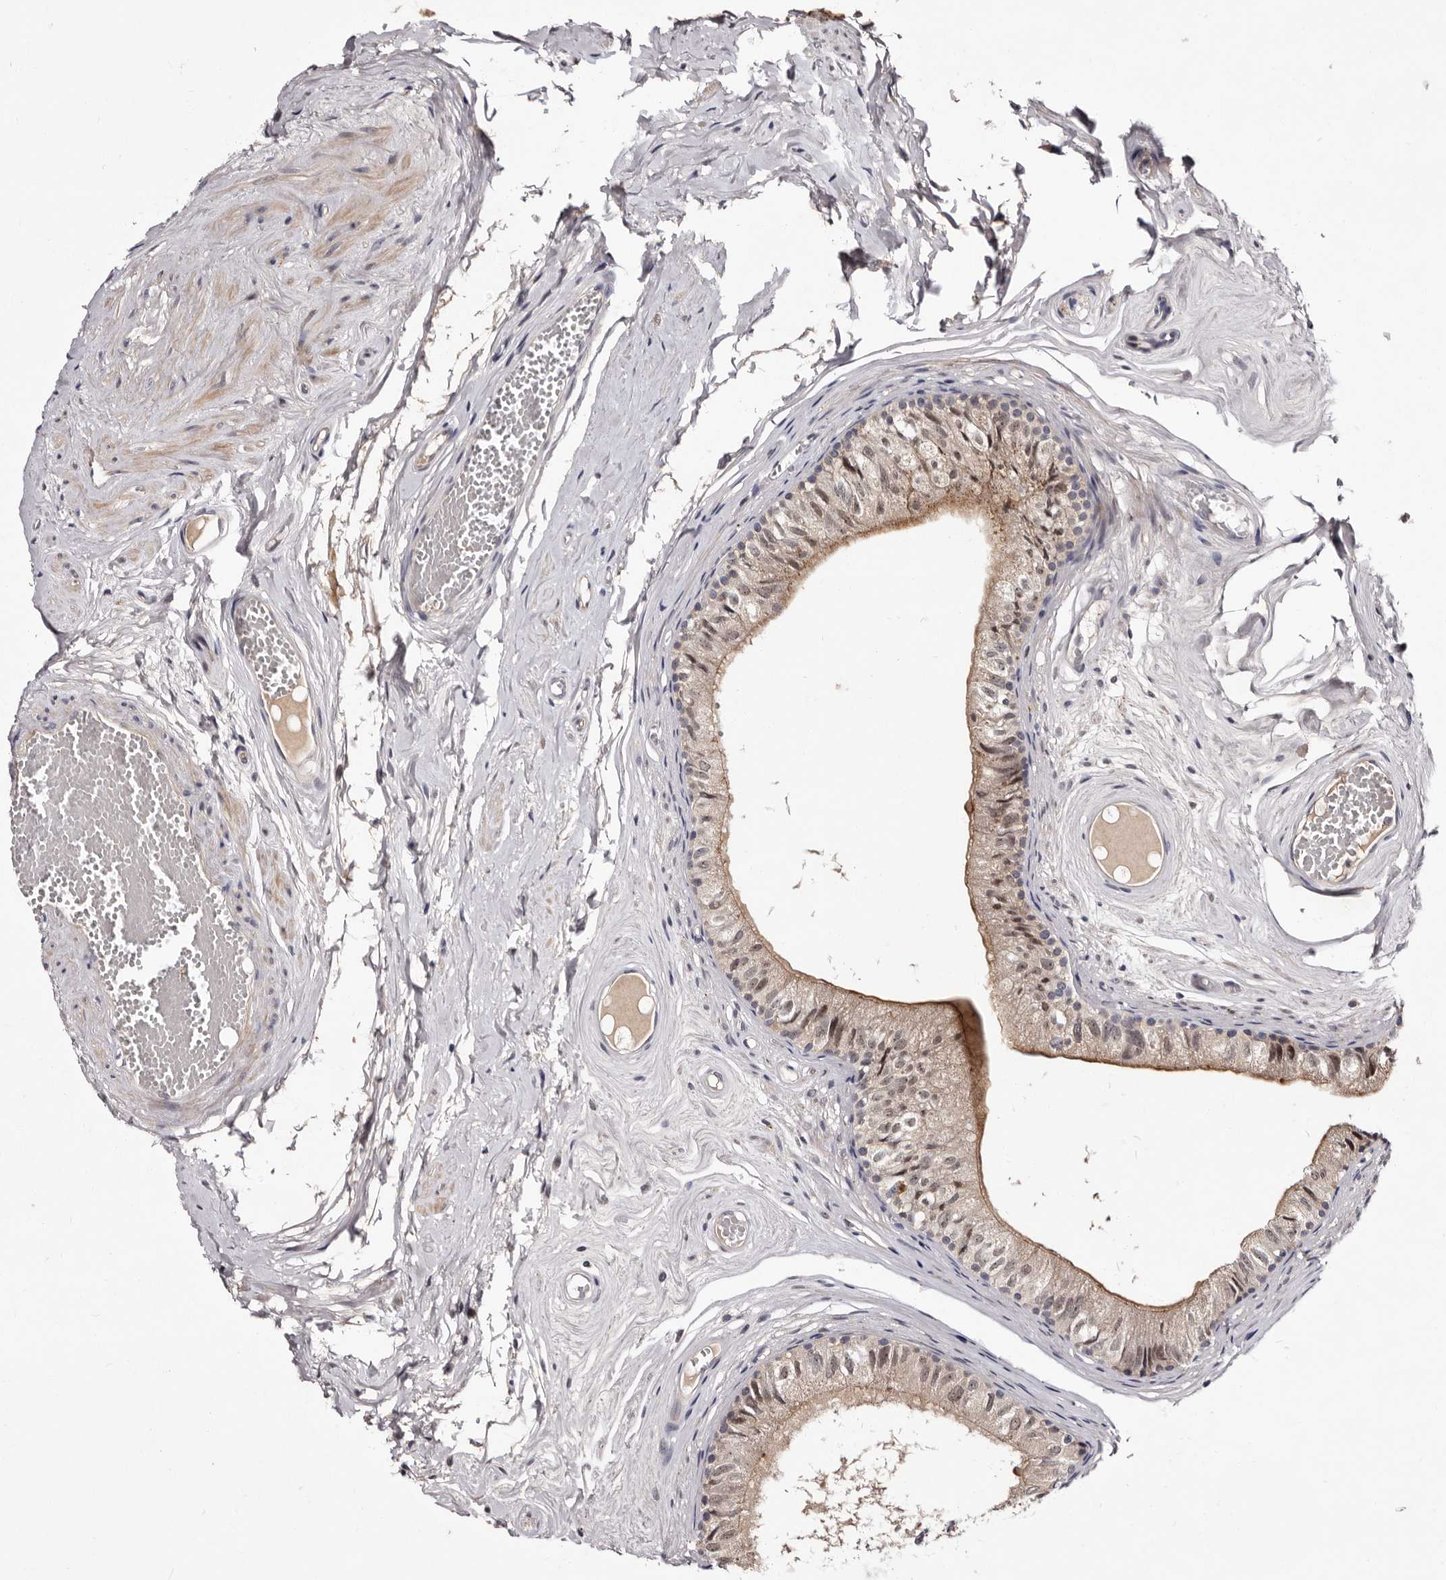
{"staining": {"intensity": "weak", "quantity": "<25%", "location": "cytoplasmic/membranous"}, "tissue": "epididymis", "cell_type": "Glandular cells", "image_type": "normal", "snomed": [{"axis": "morphology", "description": "Normal tissue, NOS"}, {"axis": "topography", "description": "Epididymis"}], "caption": "This image is of normal epididymis stained with immunohistochemistry (IHC) to label a protein in brown with the nuclei are counter-stained blue. There is no staining in glandular cells.", "gene": "LANCL2", "patient": {"sex": "male", "age": 79}}